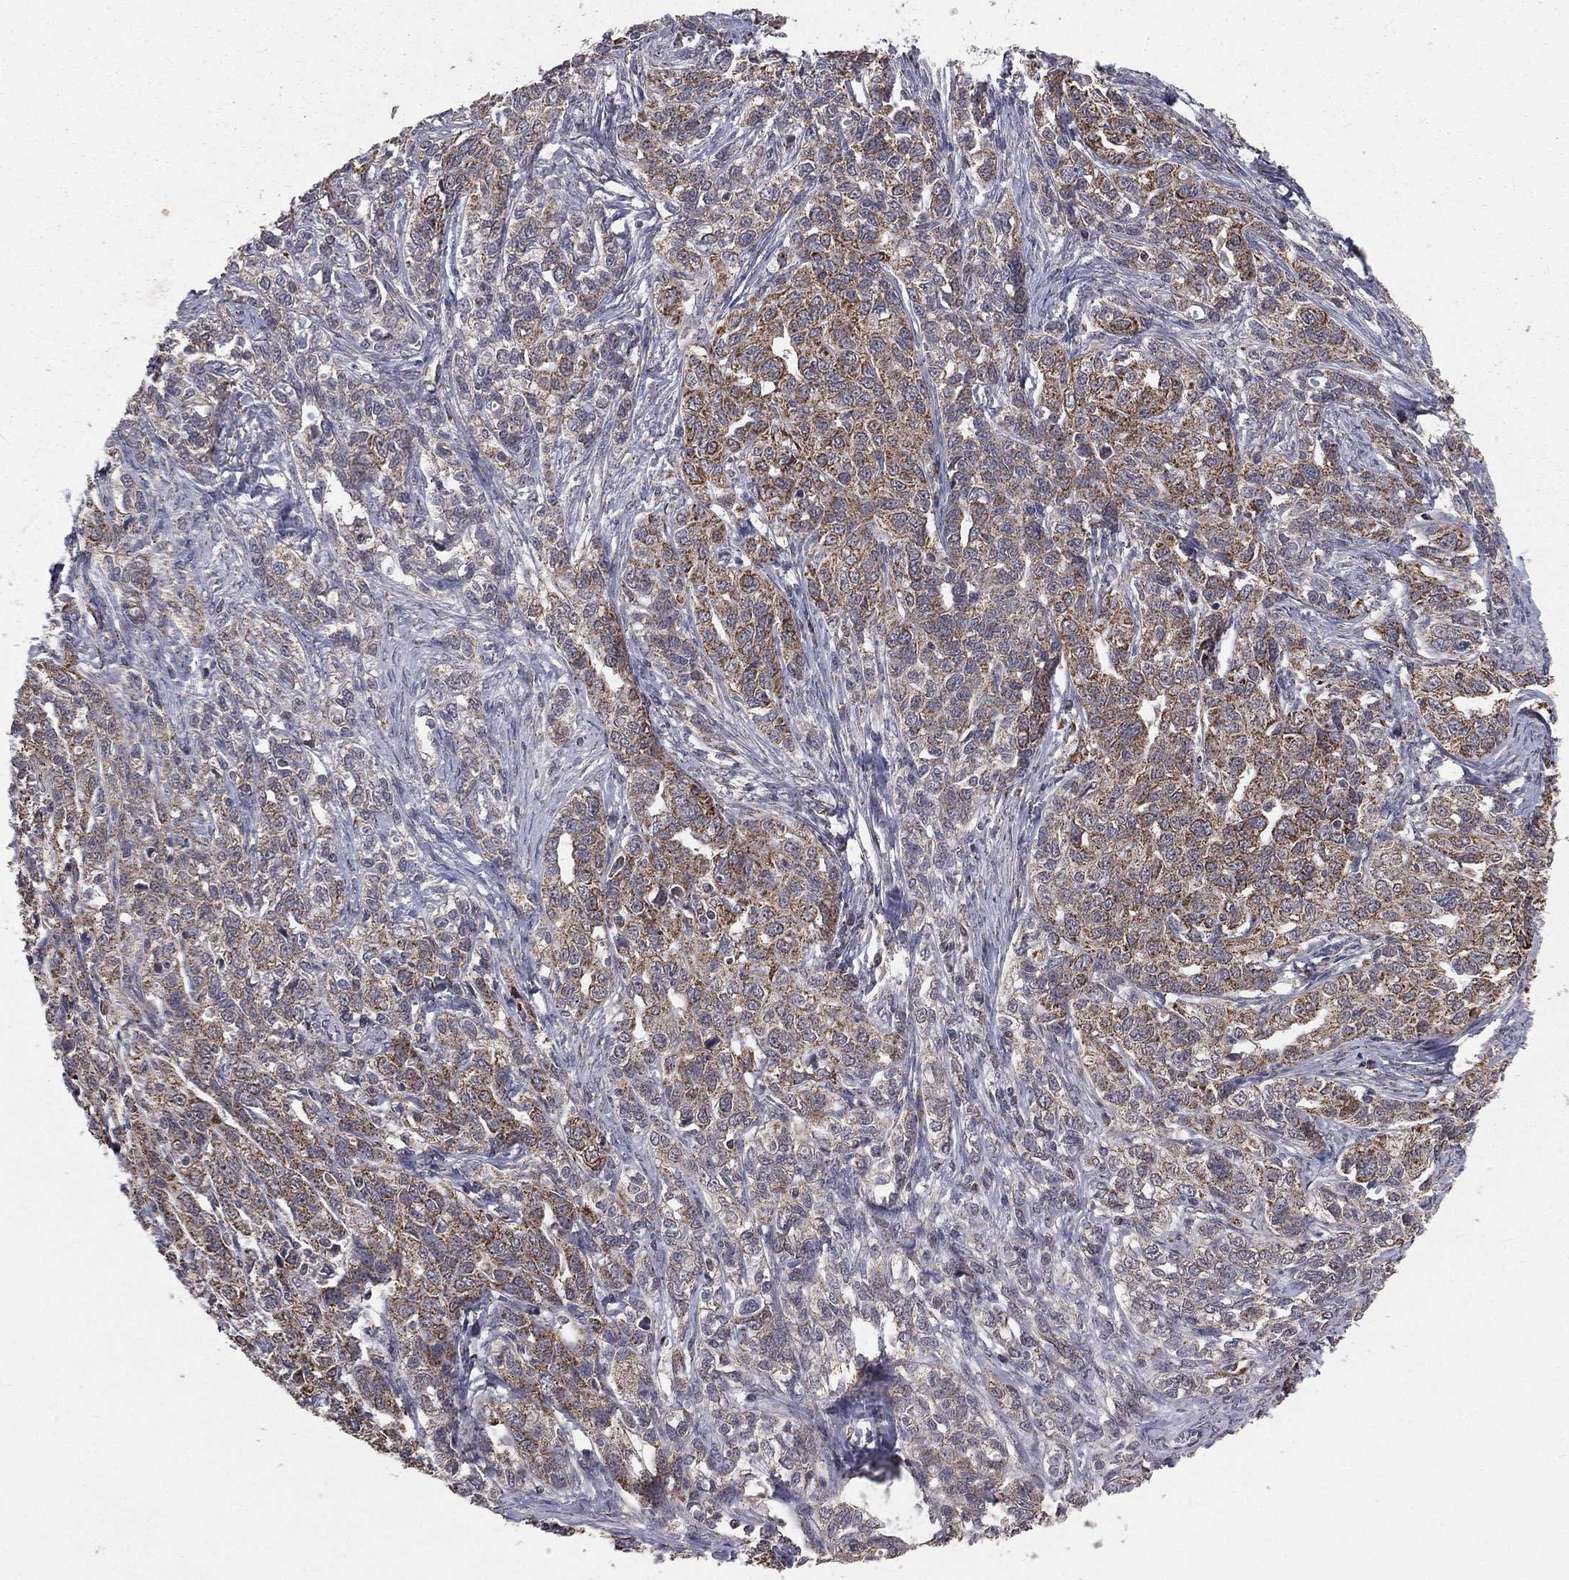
{"staining": {"intensity": "moderate", "quantity": ">75%", "location": "cytoplasmic/membranous"}, "tissue": "ovarian cancer", "cell_type": "Tumor cells", "image_type": "cancer", "snomed": [{"axis": "morphology", "description": "Cystadenocarcinoma, serous, NOS"}, {"axis": "topography", "description": "Ovary"}], "caption": "This is an image of immunohistochemistry staining of ovarian serous cystadenocarcinoma, which shows moderate positivity in the cytoplasmic/membranous of tumor cells.", "gene": "MRPL46", "patient": {"sex": "female", "age": 71}}